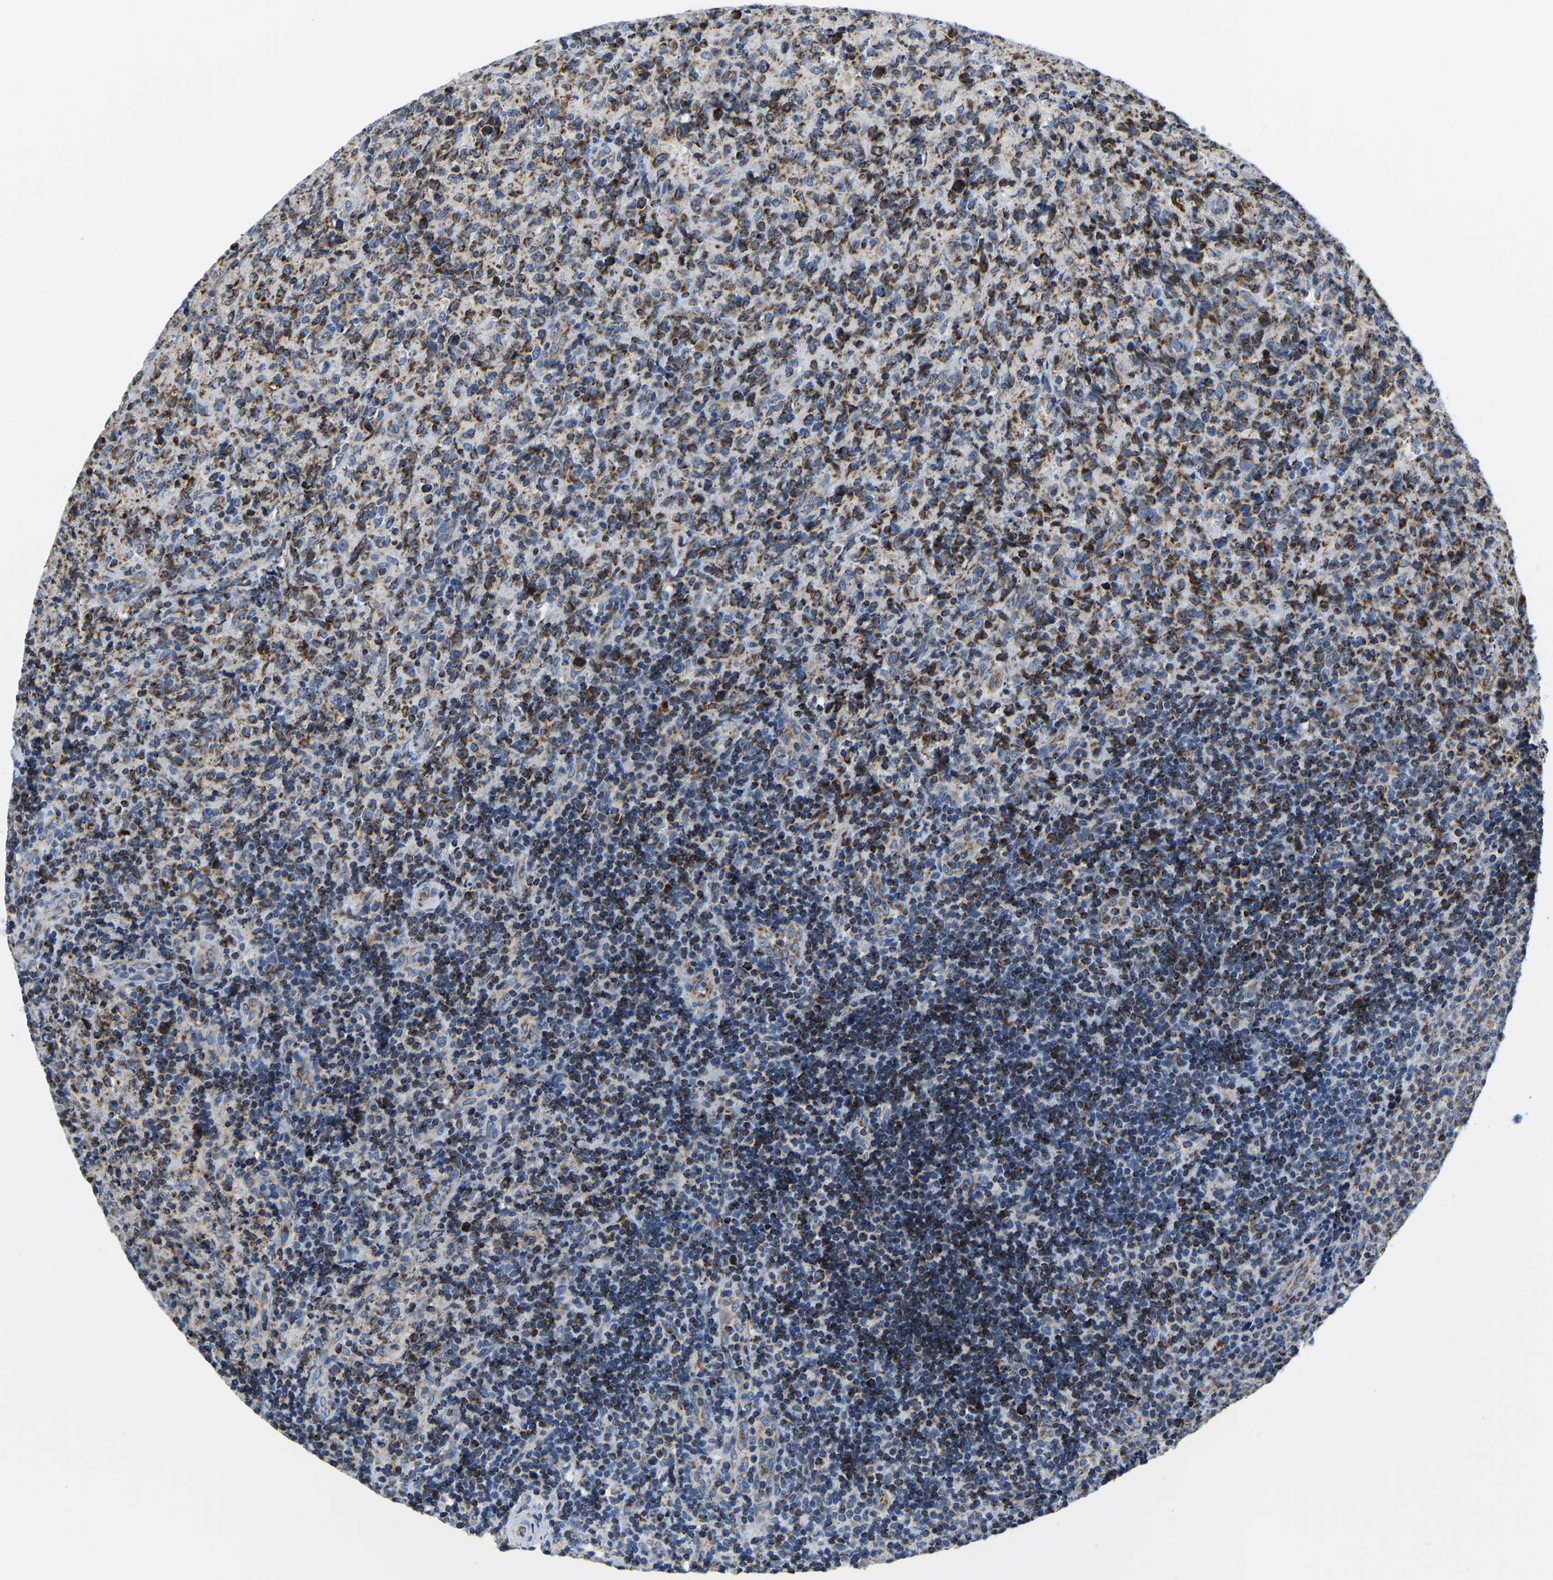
{"staining": {"intensity": "moderate", "quantity": "25%-75%", "location": "cytoplasmic/membranous"}, "tissue": "lymphoma", "cell_type": "Tumor cells", "image_type": "cancer", "snomed": [{"axis": "morphology", "description": "Malignant lymphoma, non-Hodgkin's type, High grade"}, {"axis": "topography", "description": "Tonsil"}], "caption": "A medium amount of moderate cytoplasmic/membranous positivity is present in about 25%-75% of tumor cells in high-grade malignant lymphoma, non-Hodgkin's type tissue.", "gene": "SFXN1", "patient": {"sex": "female", "age": 36}}